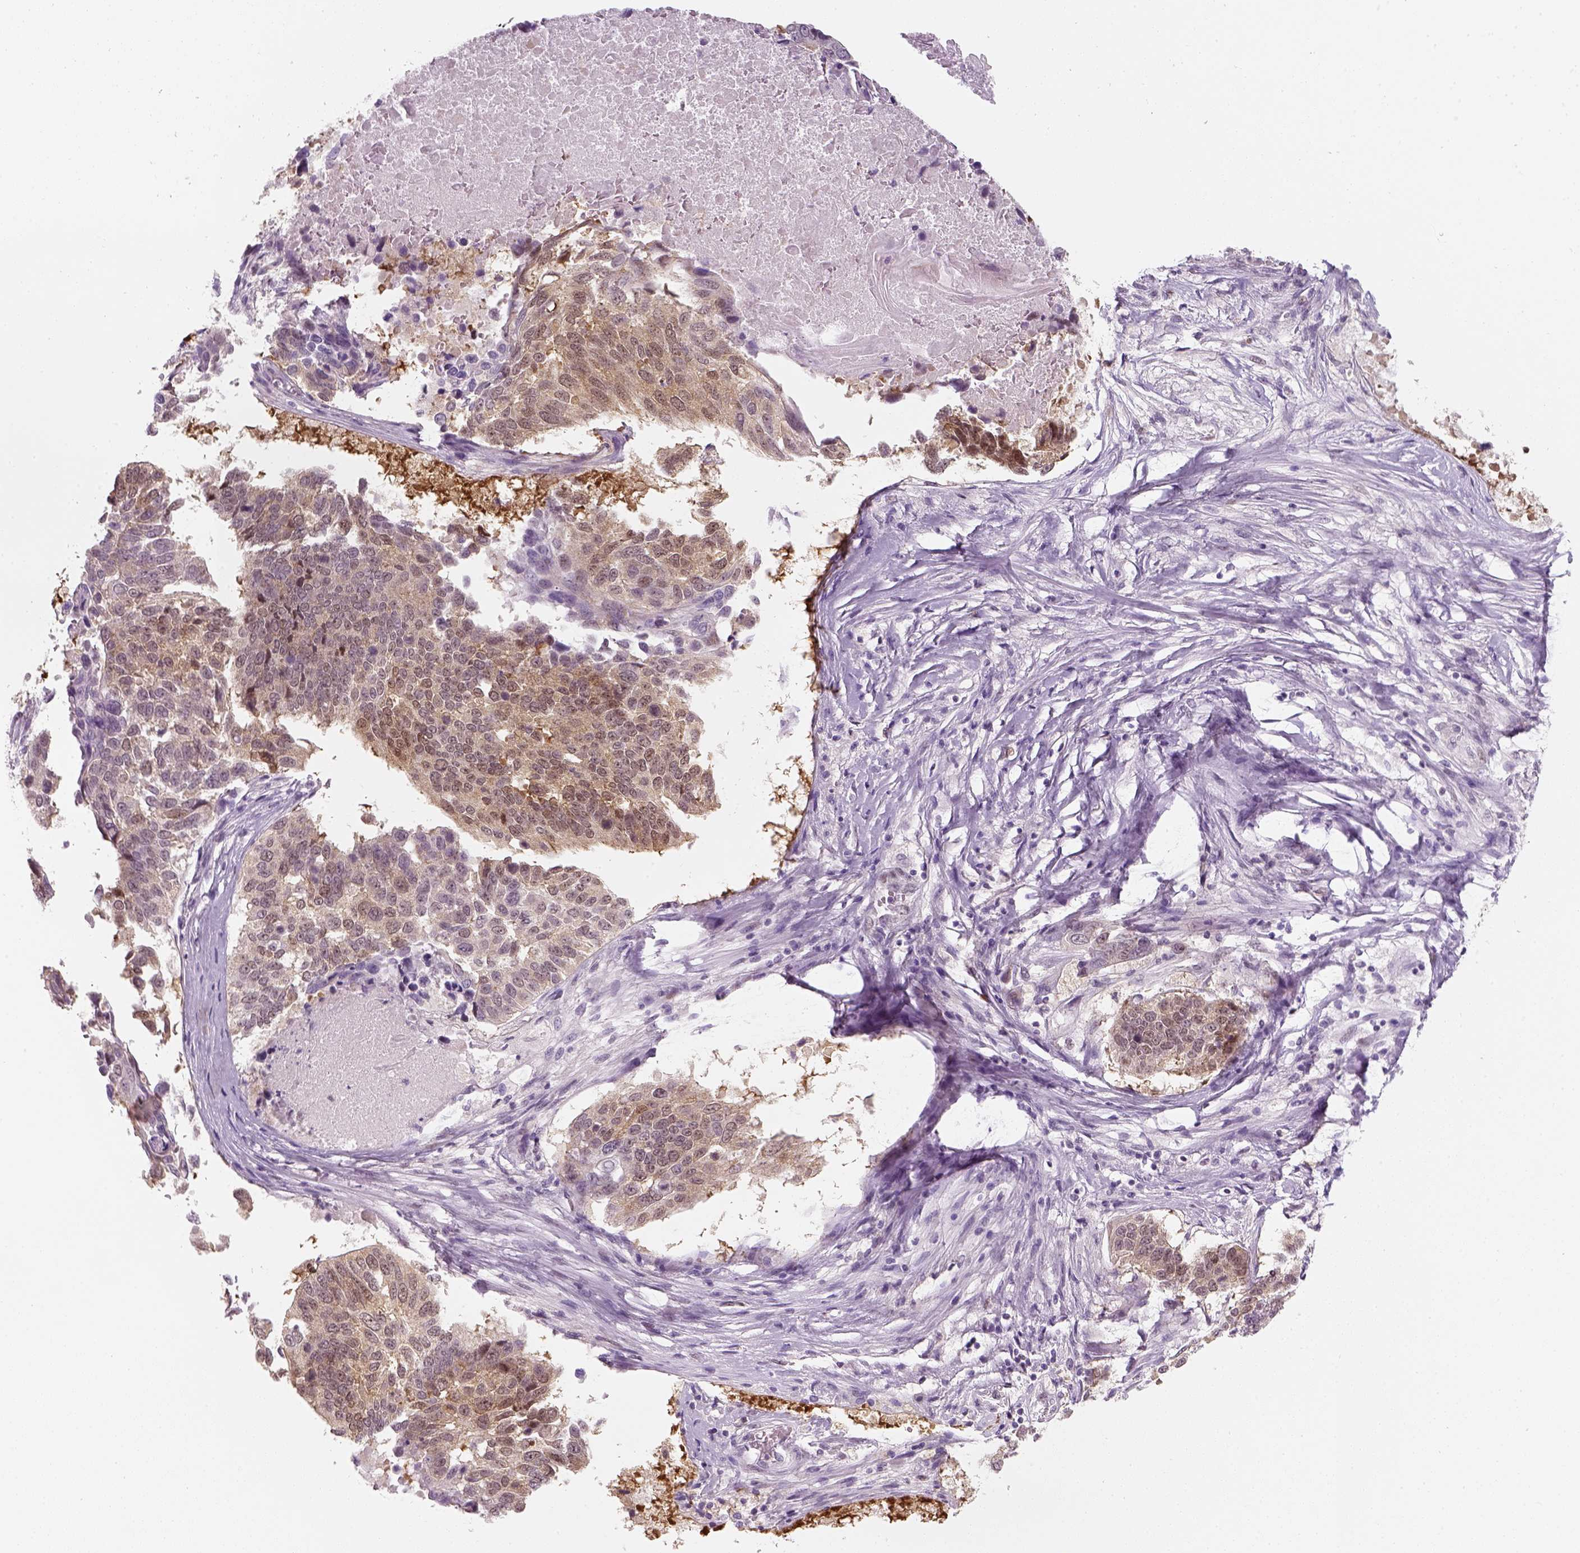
{"staining": {"intensity": "weak", "quantity": "<25%", "location": "nuclear"}, "tissue": "lung cancer", "cell_type": "Tumor cells", "image_type": "cancer", "snomed": [{"axis": "morphology", "description": "Squamous cell carcinoma, NOS"}, {"axis": "topography", "description": "Lung"}], "caption": "Lung cancer (squamous cell carcinoma) stained for a protein using immunohistochemistry (IHC) exhibits no staining tumor cells.", "gene": "TP53", "patient": {"sex": "male", "age": 73}}